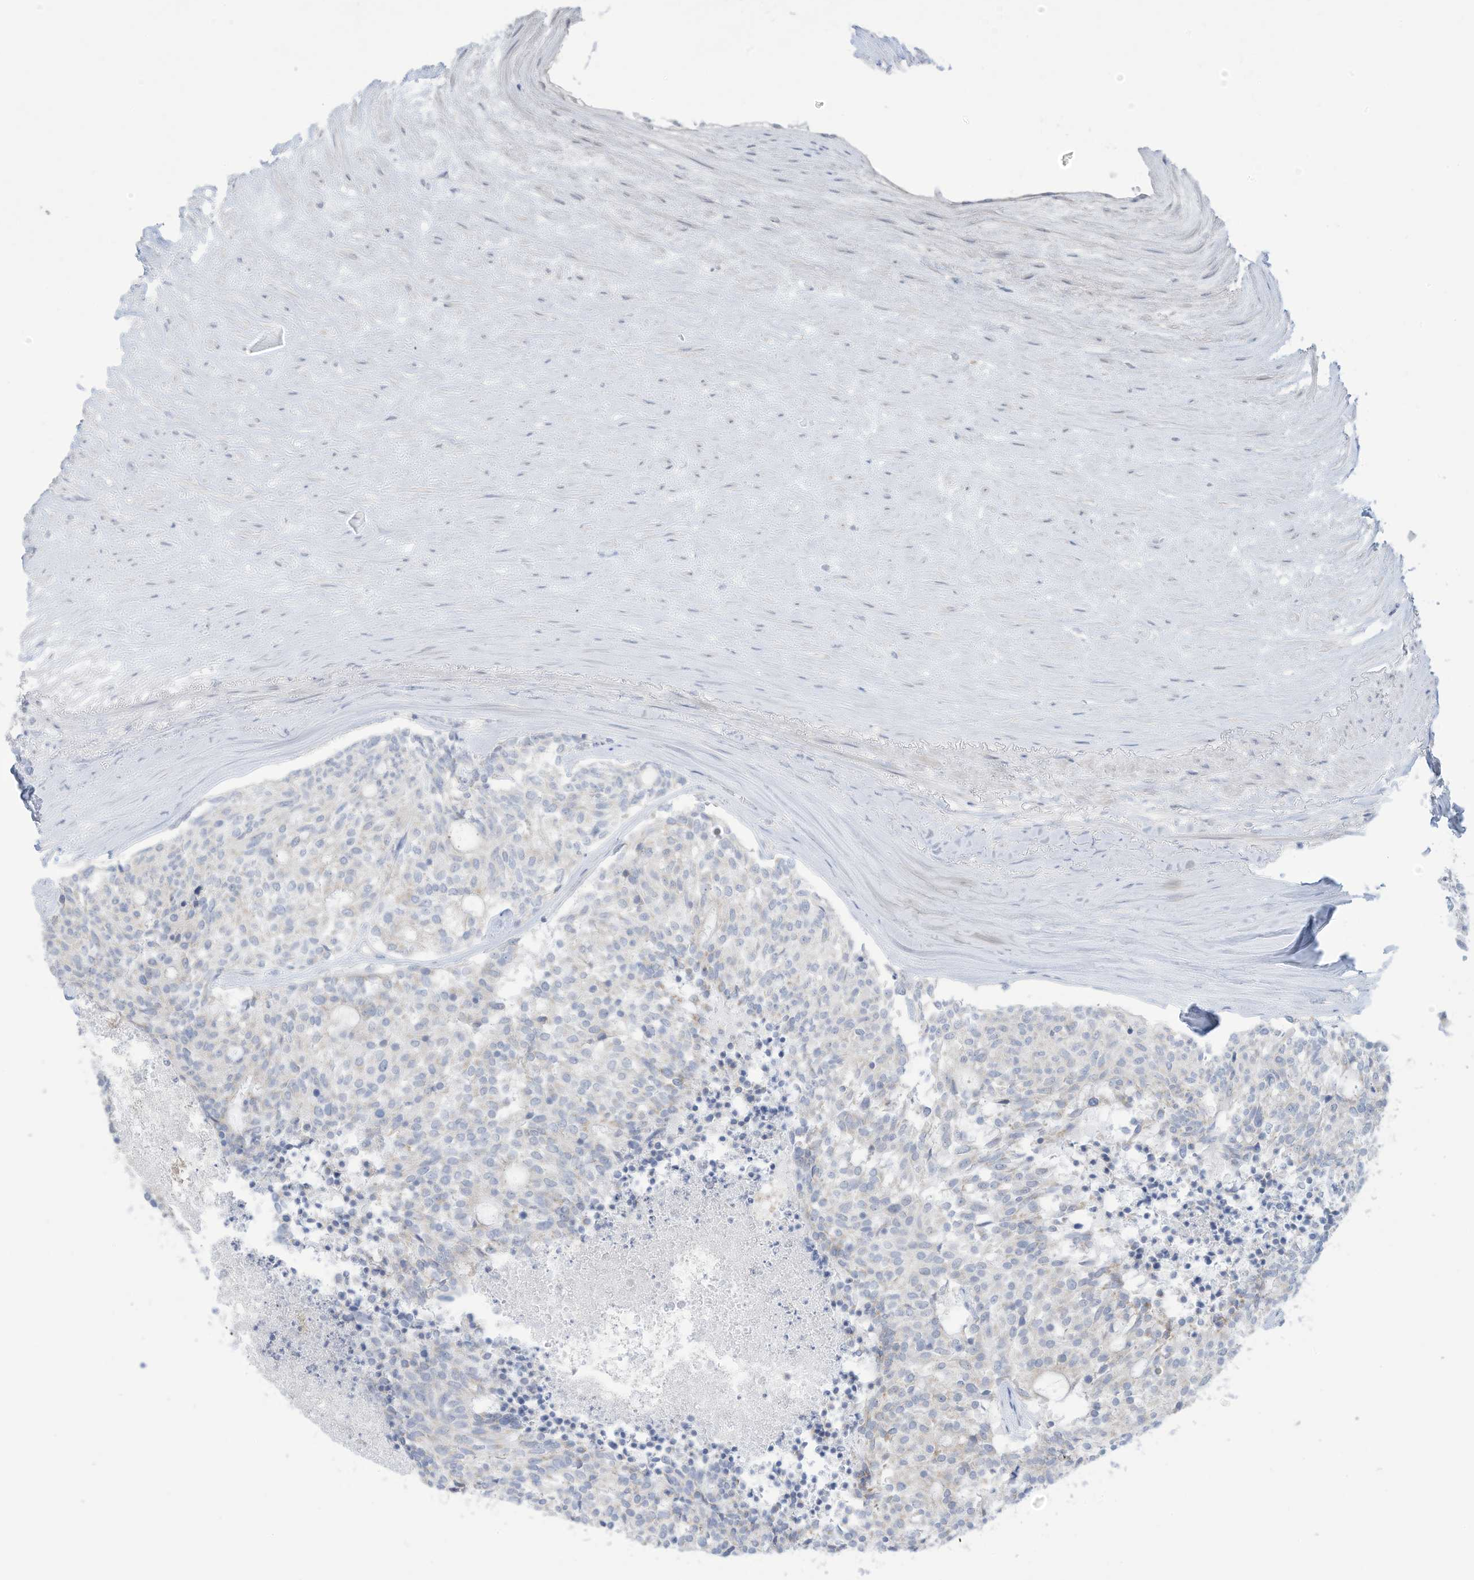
{"staining": {"intensity": "negative", "quantity": "none", "location": "none"}, "tissue": "carcinoid", "cell_type": "Tumor cells", "image_type": "cancer", "snomed": [{"axis": "morphology", "description": "Carcinoid, malignant, NOS"}, {"axis": "topography", "description": "Pancreas"}], "caption": "DAB immunohistochemical staining of human carcinoid (malignant) demonstrates no significant staining in tumor cells.", "gene": "OGT", "patient": {"sex": "female", "age": 54}}